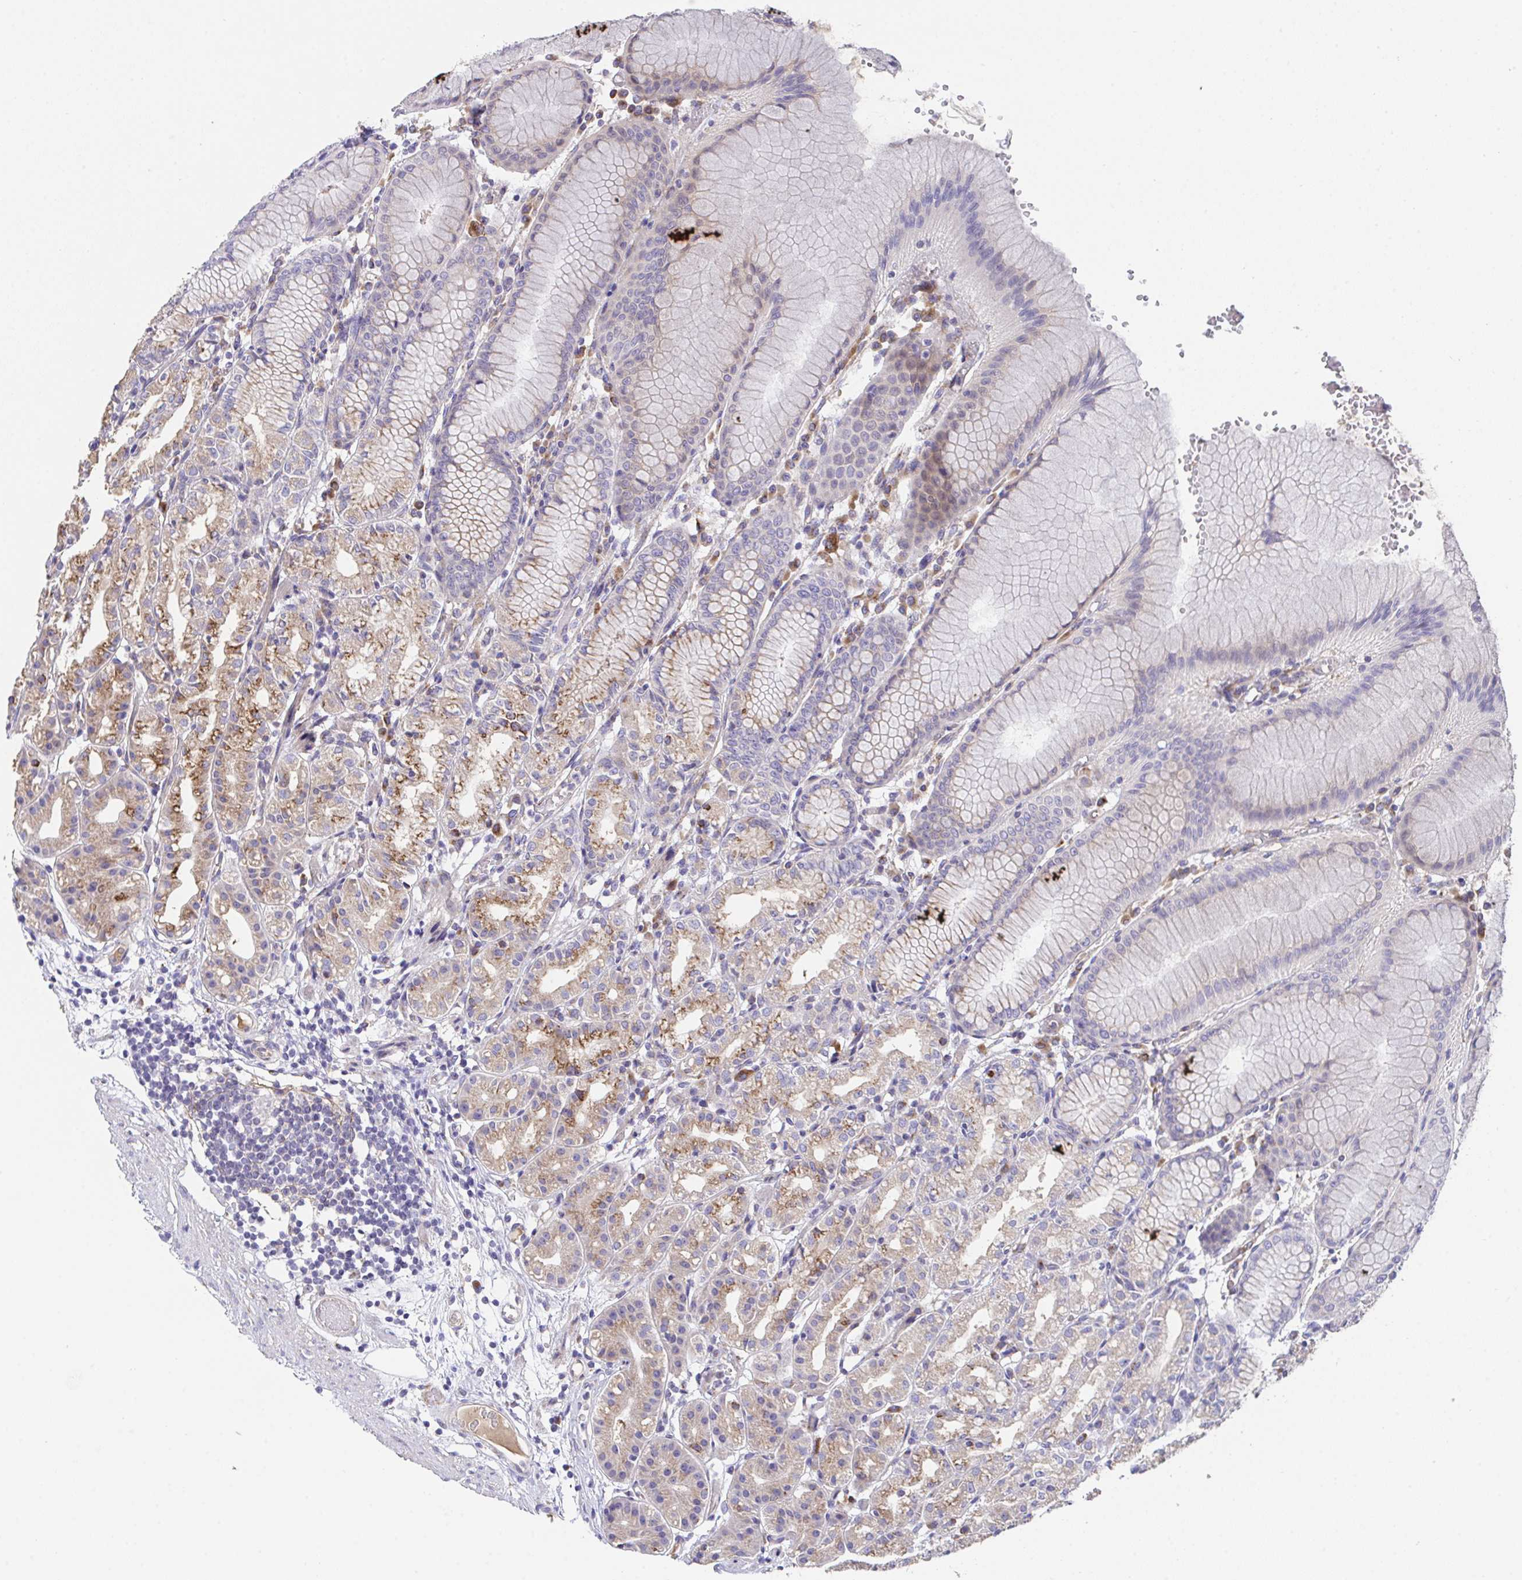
{"staining": {"intensity": "moderate", "quantity": "<25%", "location": "cytoplasmic/membranous"}, "tissue": "stomach", "cell_type": "Glandular cells", "image_type": "normal", "snomed": [{"axis": "morphology", "description": "Normal tissue, NOS"}, {"axis": "topography", "description": "Stomach"}], "caption": "About <25% of glandular cells in unremarkable human stomach reveal moderate cytoplasmic/membranous protein positivity as visualized by brown immunohistochemical staining.", "gene": "MIA3", "patient": {"sex": "female", "age": 57}}